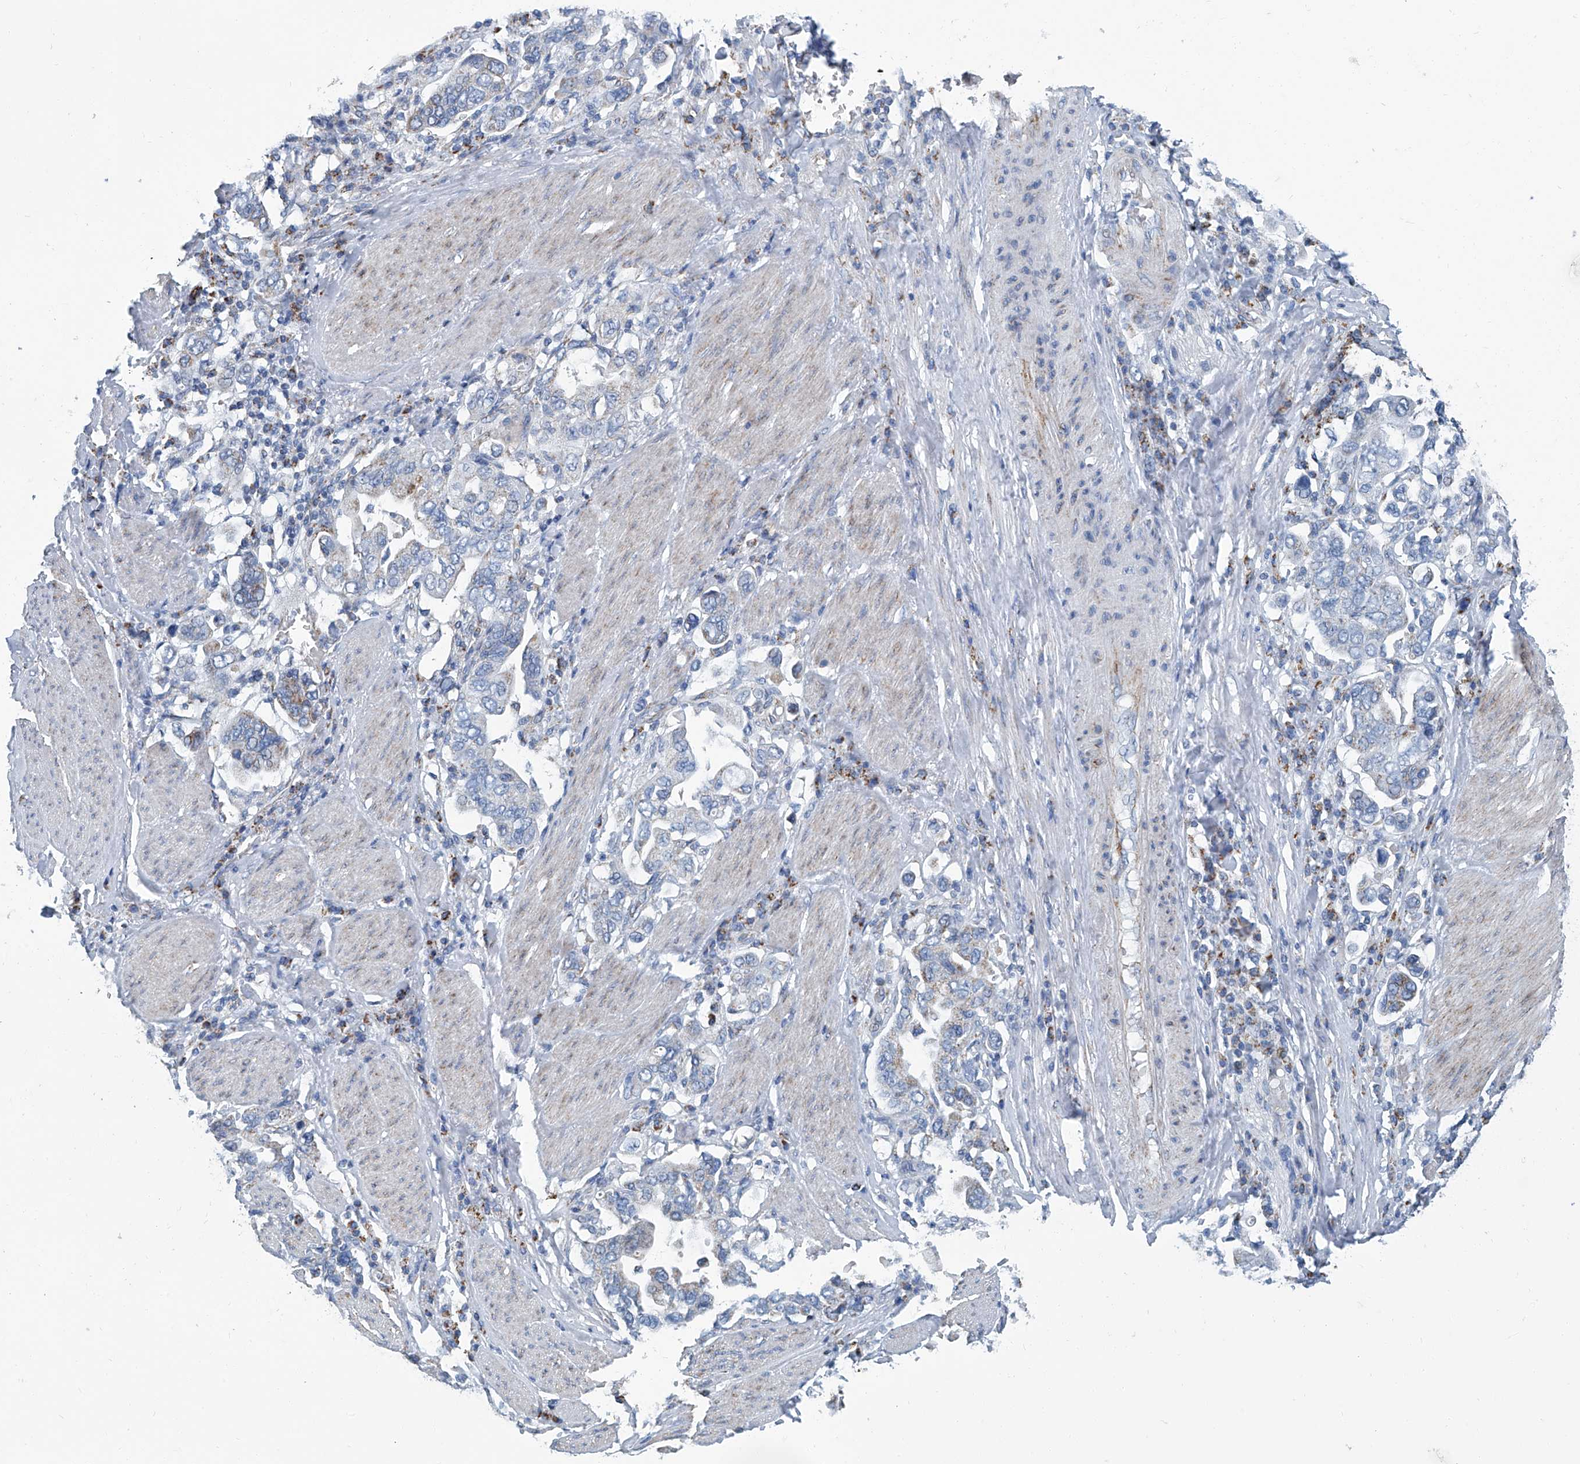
{"staining": {"intensity": "negative", "quantity": "none", "location": "none"}, "tissue": "stomach cancer", "cell_type": "Tumor cells", "image_type": "cancer", "snomed": [{"axis": "morphology", "description": "Adenocarcinoma, NOS"}, {"axis": "topography", "description": "Stomach, upper"}], "caption": "Stomach adenocarcinoma was stained to show a protein in brown. There is no significant positivity in tumor cells.", "gene": "MT-ND1", "patient": {"sex": "male", "age": 62}}